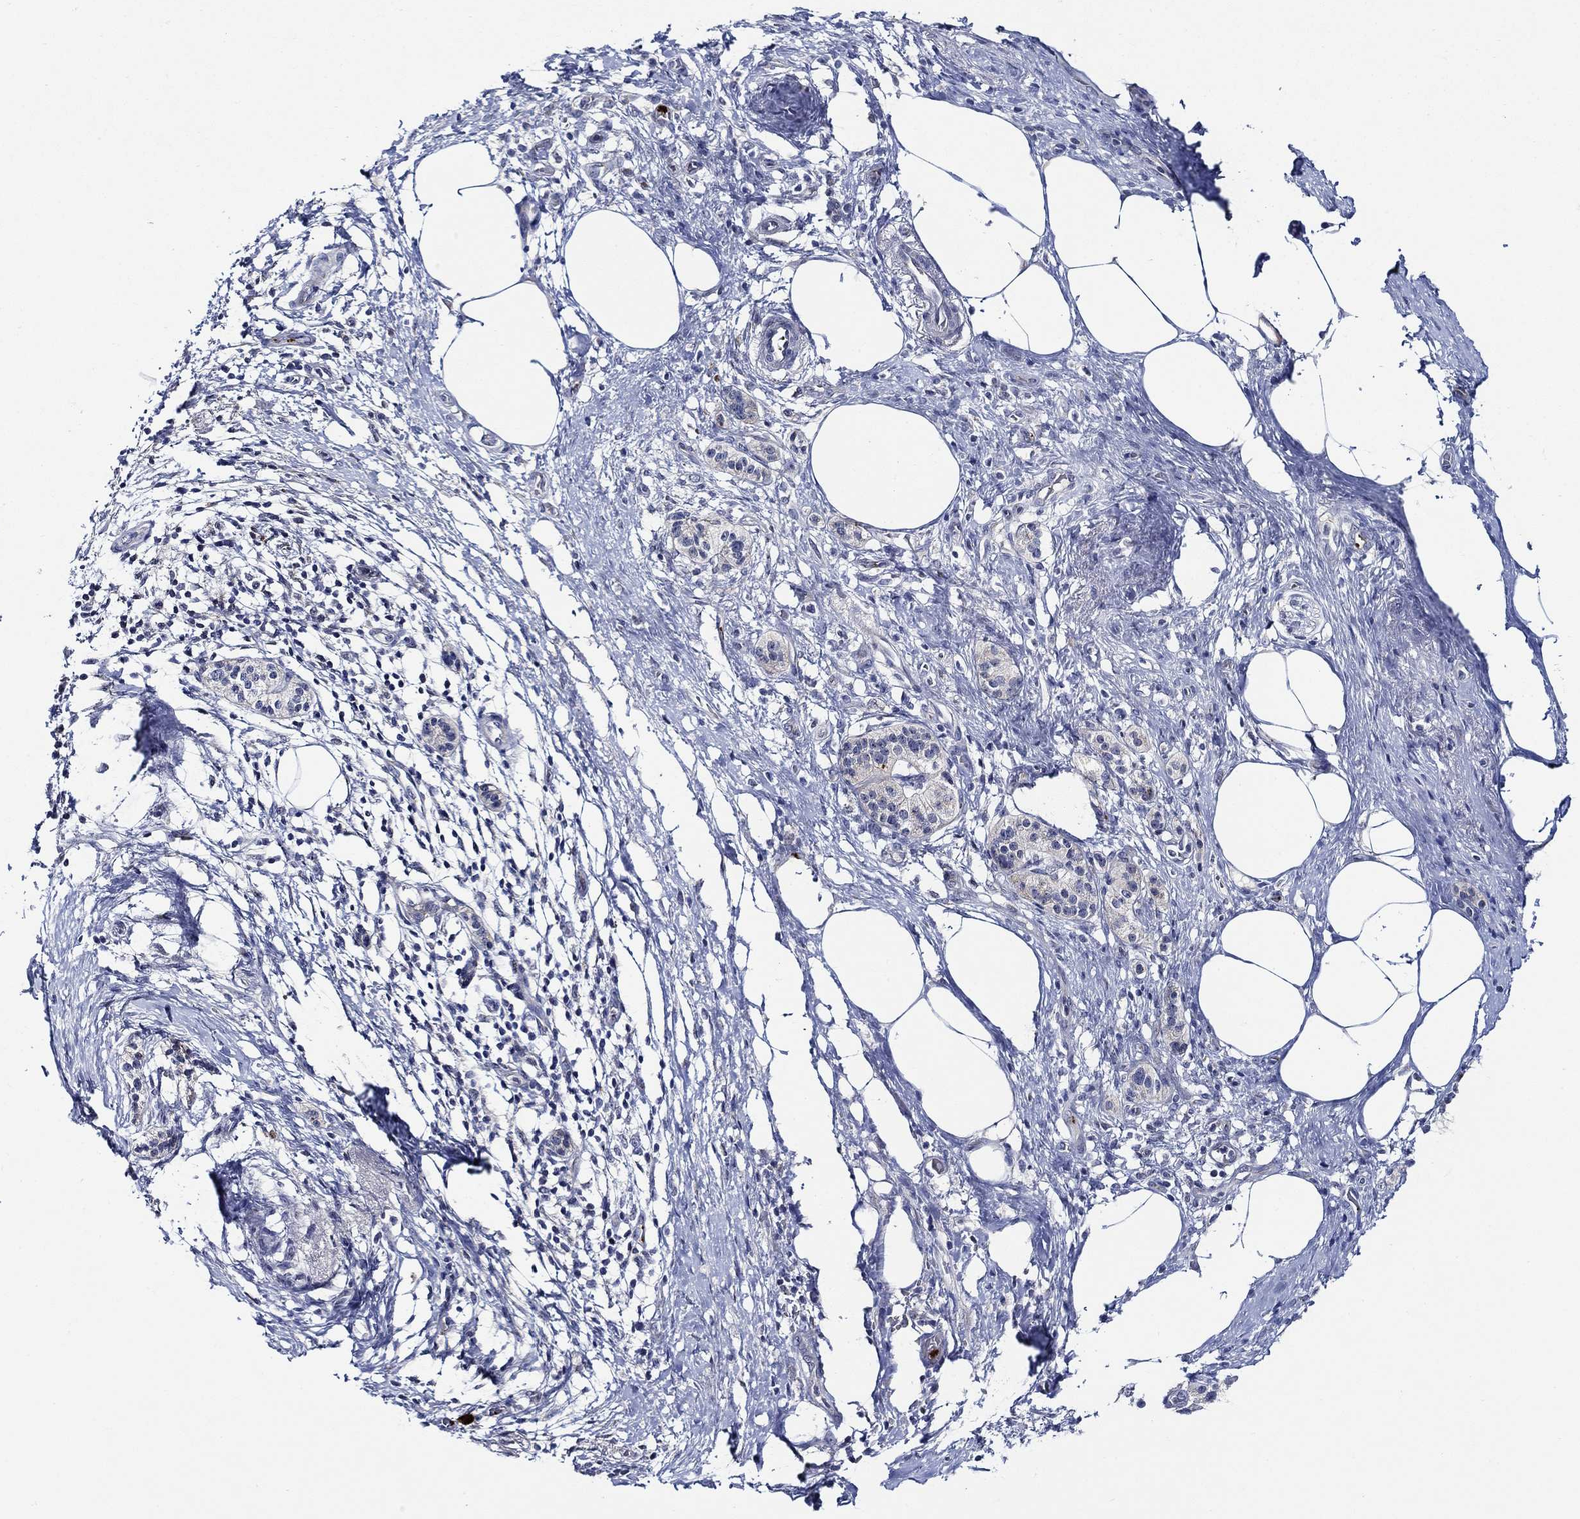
{"staining": {"intensity": "negative", "quantity": "none", "location": "none"}, "tissue": "pancreatic cancer", "cell_type": "Tumor cells", "image_type": "cancer", "snomed": [{"axis": "morphology", "description": "Adenocarcinoma, NOS"}, {"axis": "topography", "description": "Pancreas"}], "caption": "Tumor cells are negative for brown protein staining in pancreatic cancer.", "gene": "ALOX12", "patient": {"sex": "female", "age": 72}}